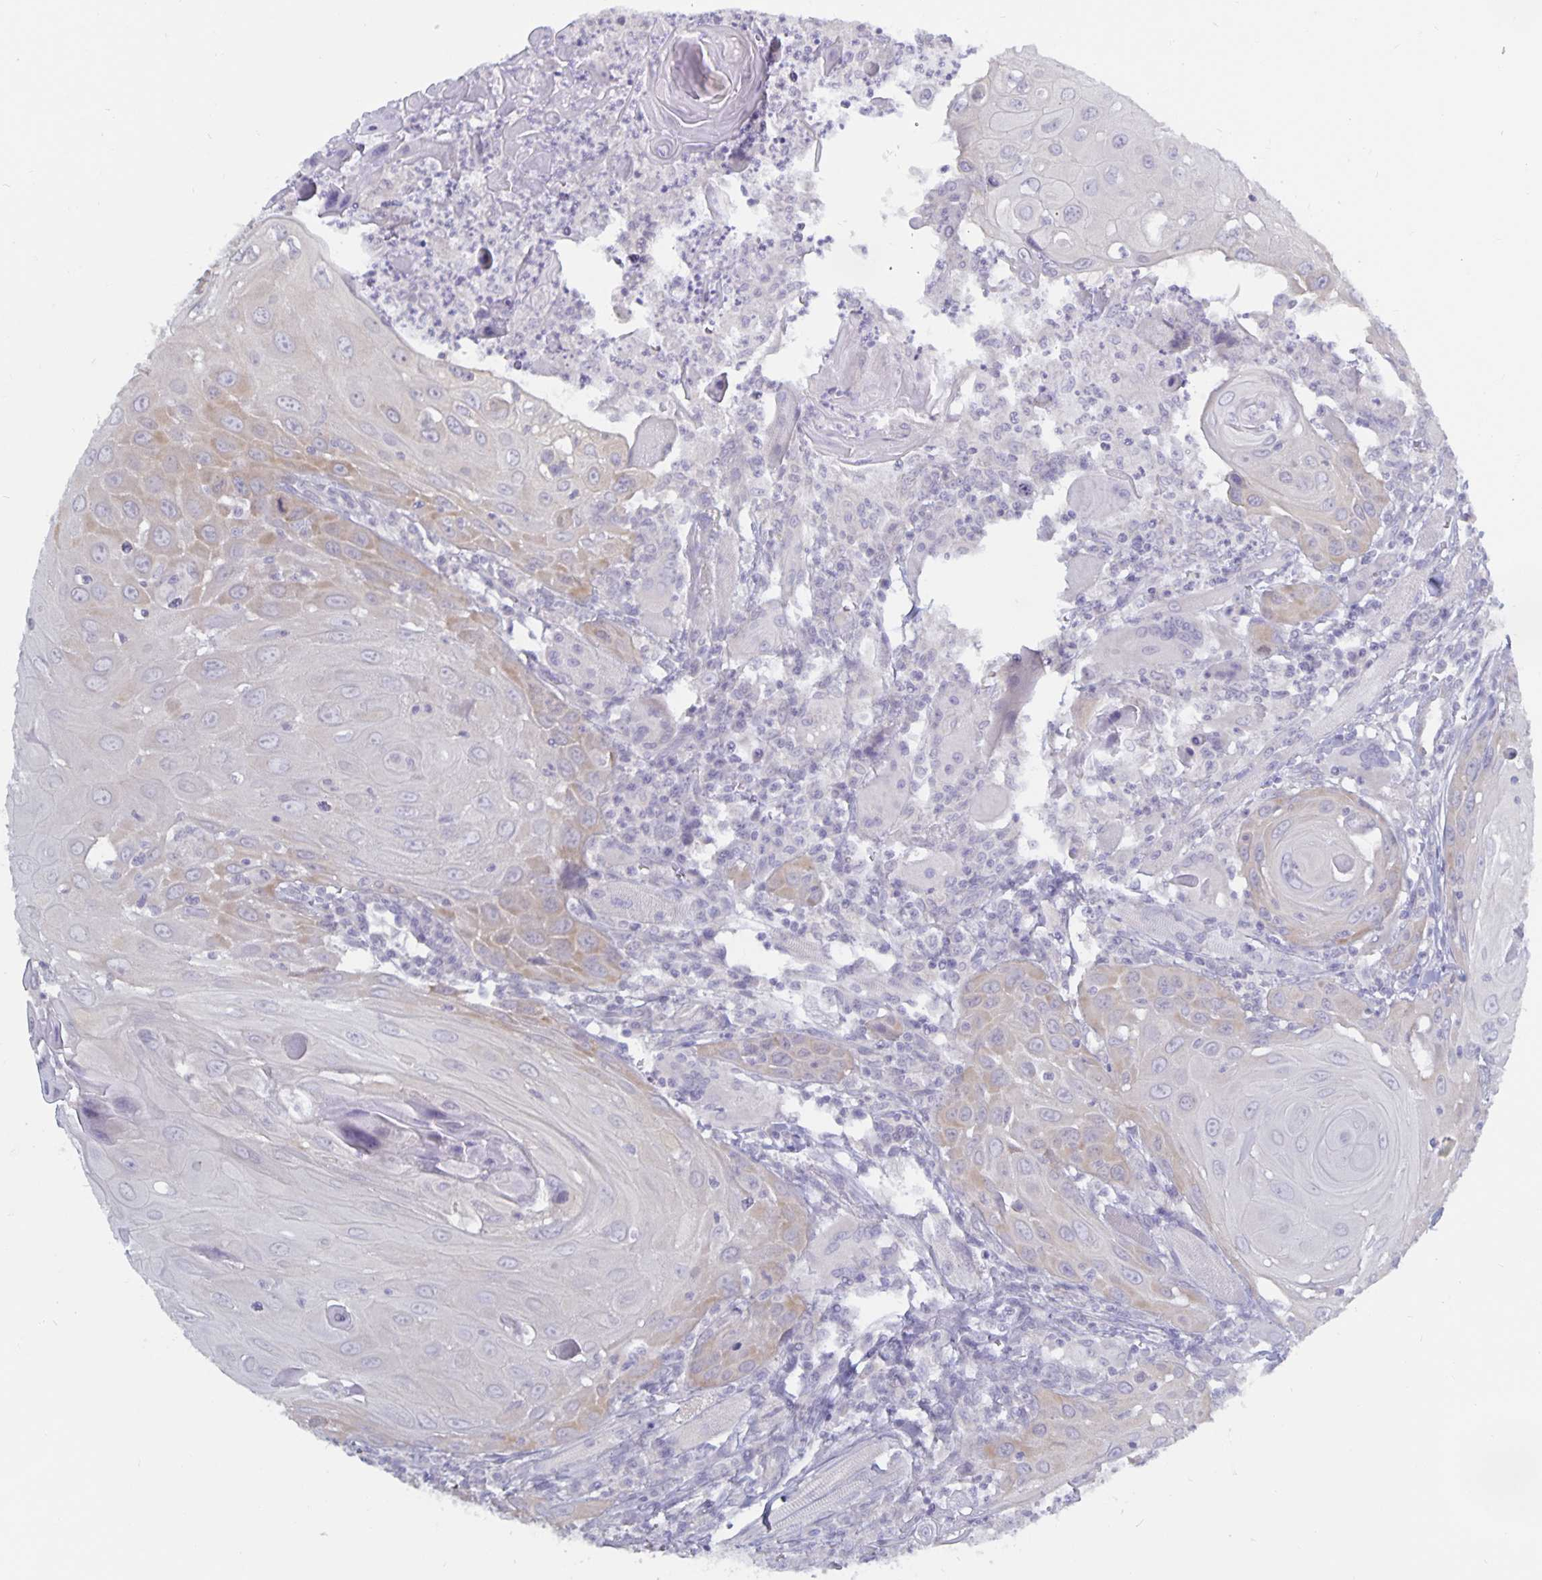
{"staining": {"intensity": "moderate", "quantity": "<25%", "location": "cytoplasmic/membranous"}, "tissue": "head and neck cancer", "cell_type": "Tumor cells", "image_type": "cancer", "snomed": [{"axis": "morphology", "description": "Squamous cell carcinoma, NOS"}, {"axis": "topography", "description": "Head-Neck"}], "caption": "Immunohistochemistry photomicrograph of neoplastic tissue: human head and neck cancer stained using IHC exhibits low levels of moderate protein expression localized specifically in the cytoplasmic/membranous of tumor cells, appearing as a cytoplasmic/membranous brown color.", "gene": "PLCB3", "patient": {"sex": "female", "age": 80}}